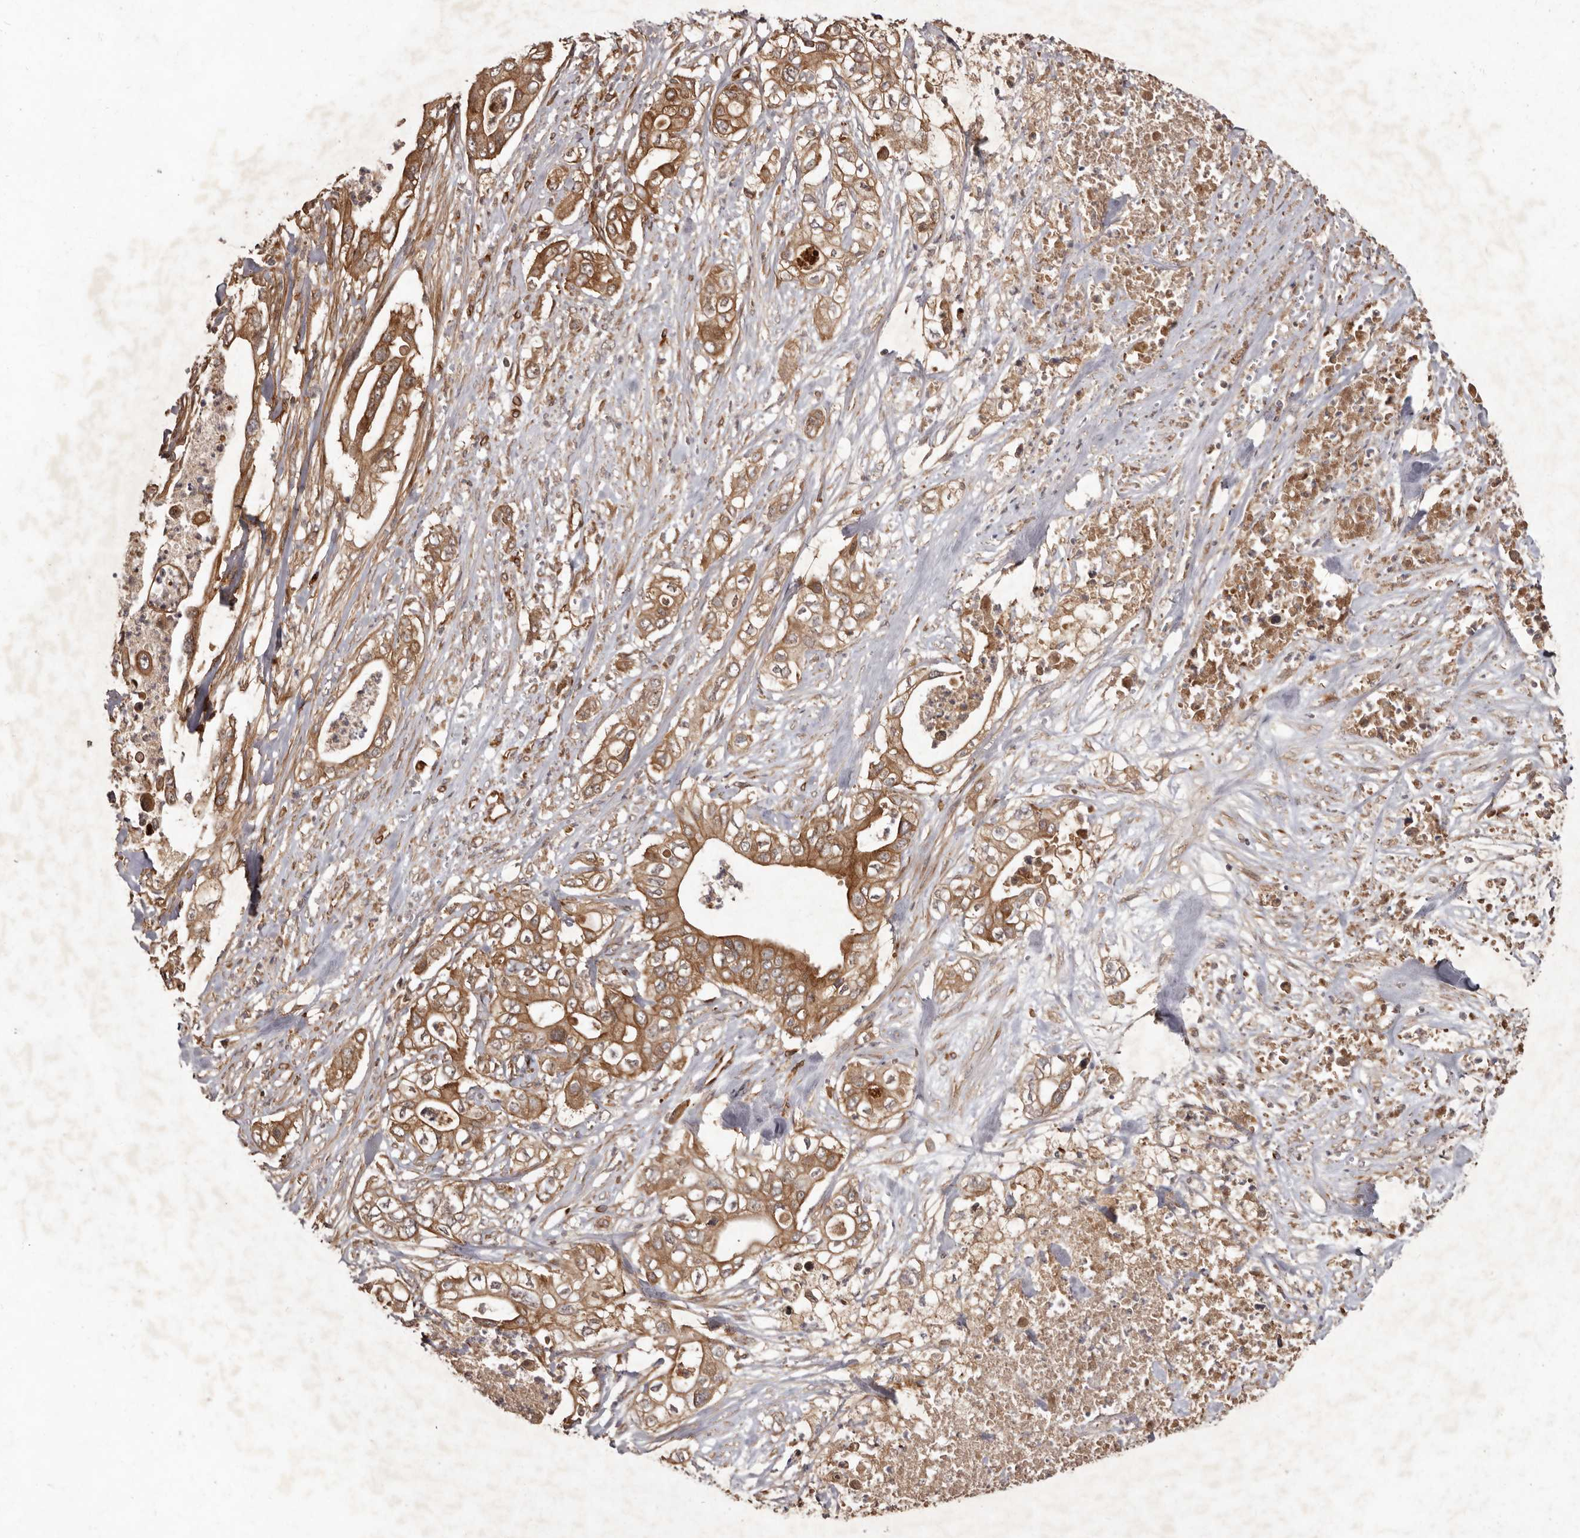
{"staining": {"intensity": "moderate", "quantity": ">75%", "location": "cytoplasmic/membranous"}, "tissue": "pancreatic cancer", "cell_type": "Tumor cells", "image_type": "cancer", "snomed": [{"axis": "morphology", "description": "Adenocarcinoma, NOS"}, {"axis": "topography", "description": "Pancreas"}], "caption": "Protein expression analysis of human pancreatic cancer (adenocarcinoma) reveals moderate cytoplasmic/membranous expression in approximately >75% of tumor cells.", "gene": "STK36", "patient": {"sex": "female", "age": 78}}